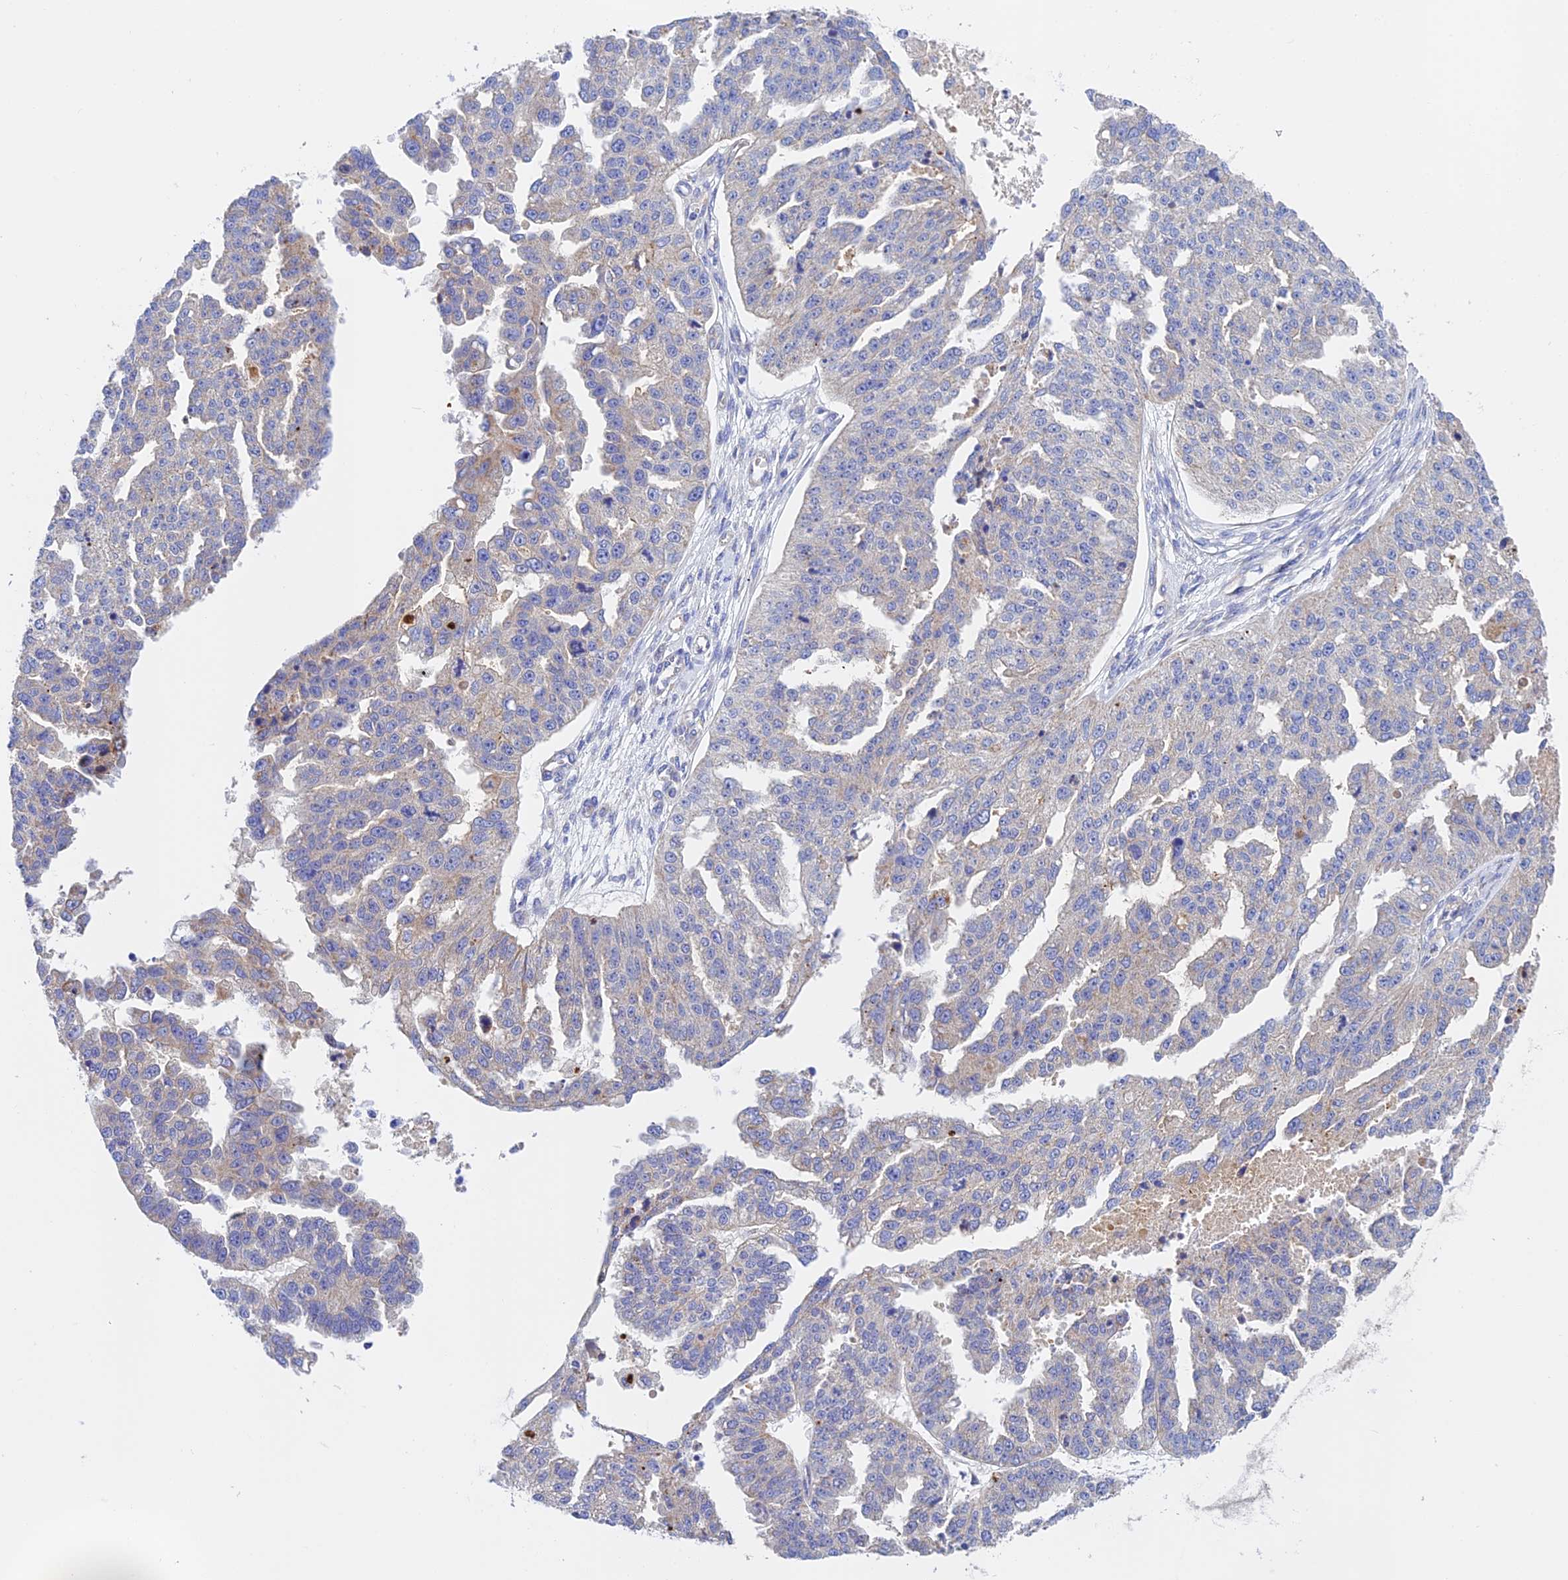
{"staining": {"intensity": "negative", "quantity": "none", "location": "none"}, "tissue": "ovarian cancer", "cell_type": "Tumor cells", "image_type": "cancer", "snomed": [{"axis": "morphology", "description": "Cystadenocarcinoma, serous, NOS"}, {"axis": "topography", "description": "Ovary"}], "caption": "The photomicrograph displays no staining of tumor cells in ovarian cancer (serous cystadenocarcinoma).", "gene": "RANBP6", "patient": {"sex": "female", "age": 58}}